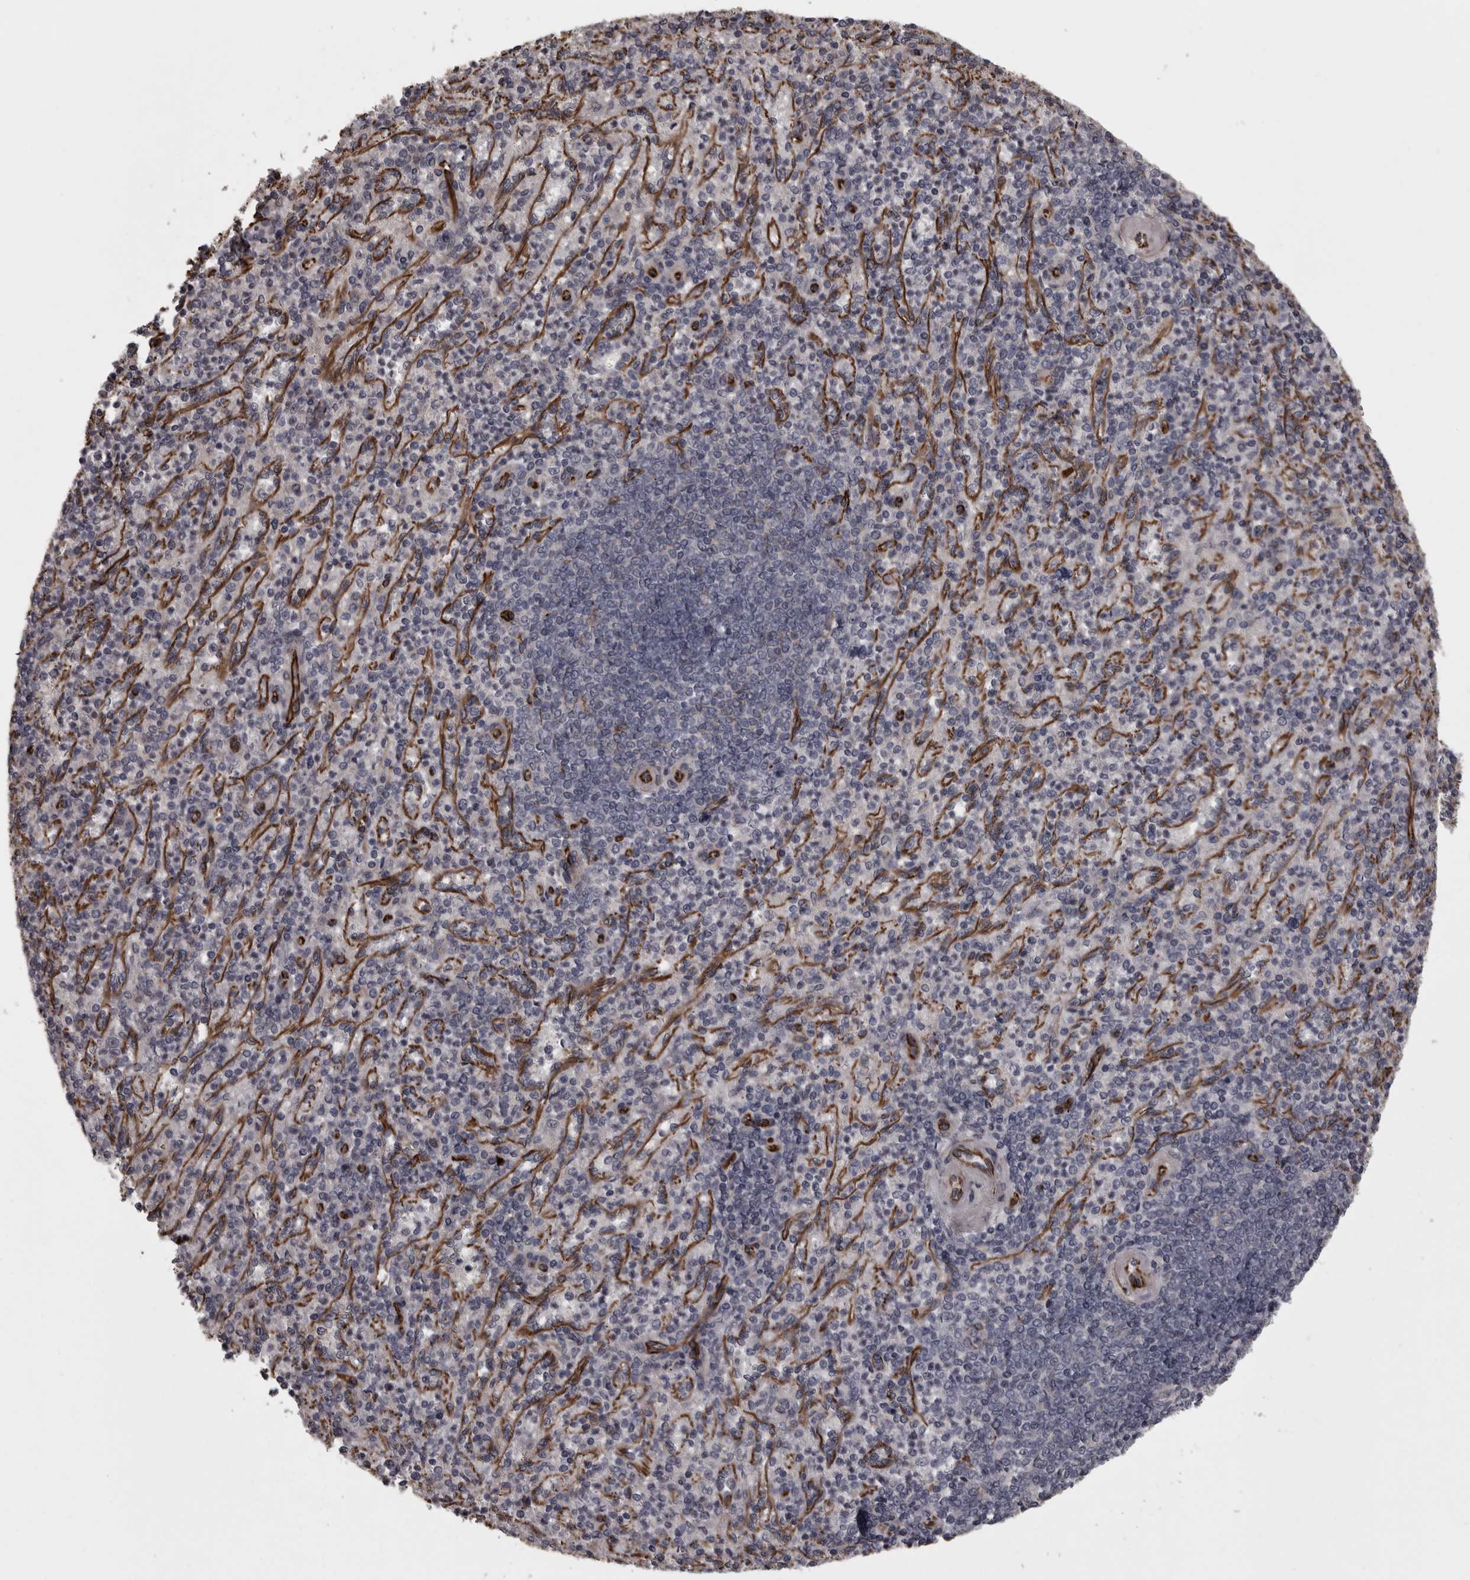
{"staining": {"intensity": "negative", "quantity": "none", "location": "none"}, "tissue": "spleen", "cell_type": "Cells in red pulp", "image_type": "normal", "snomed": [{"axis": "morphology", "description": "Normal tissue, NOS"}, {"axis": "topography", "description": "Spleen"}], "caption": "Immunohistochemical staining of normal spleen reveals no significant positivity in cells in red pulp.", "gene": "FAAP100", "patient": {"sex": "female", "age": 74}}